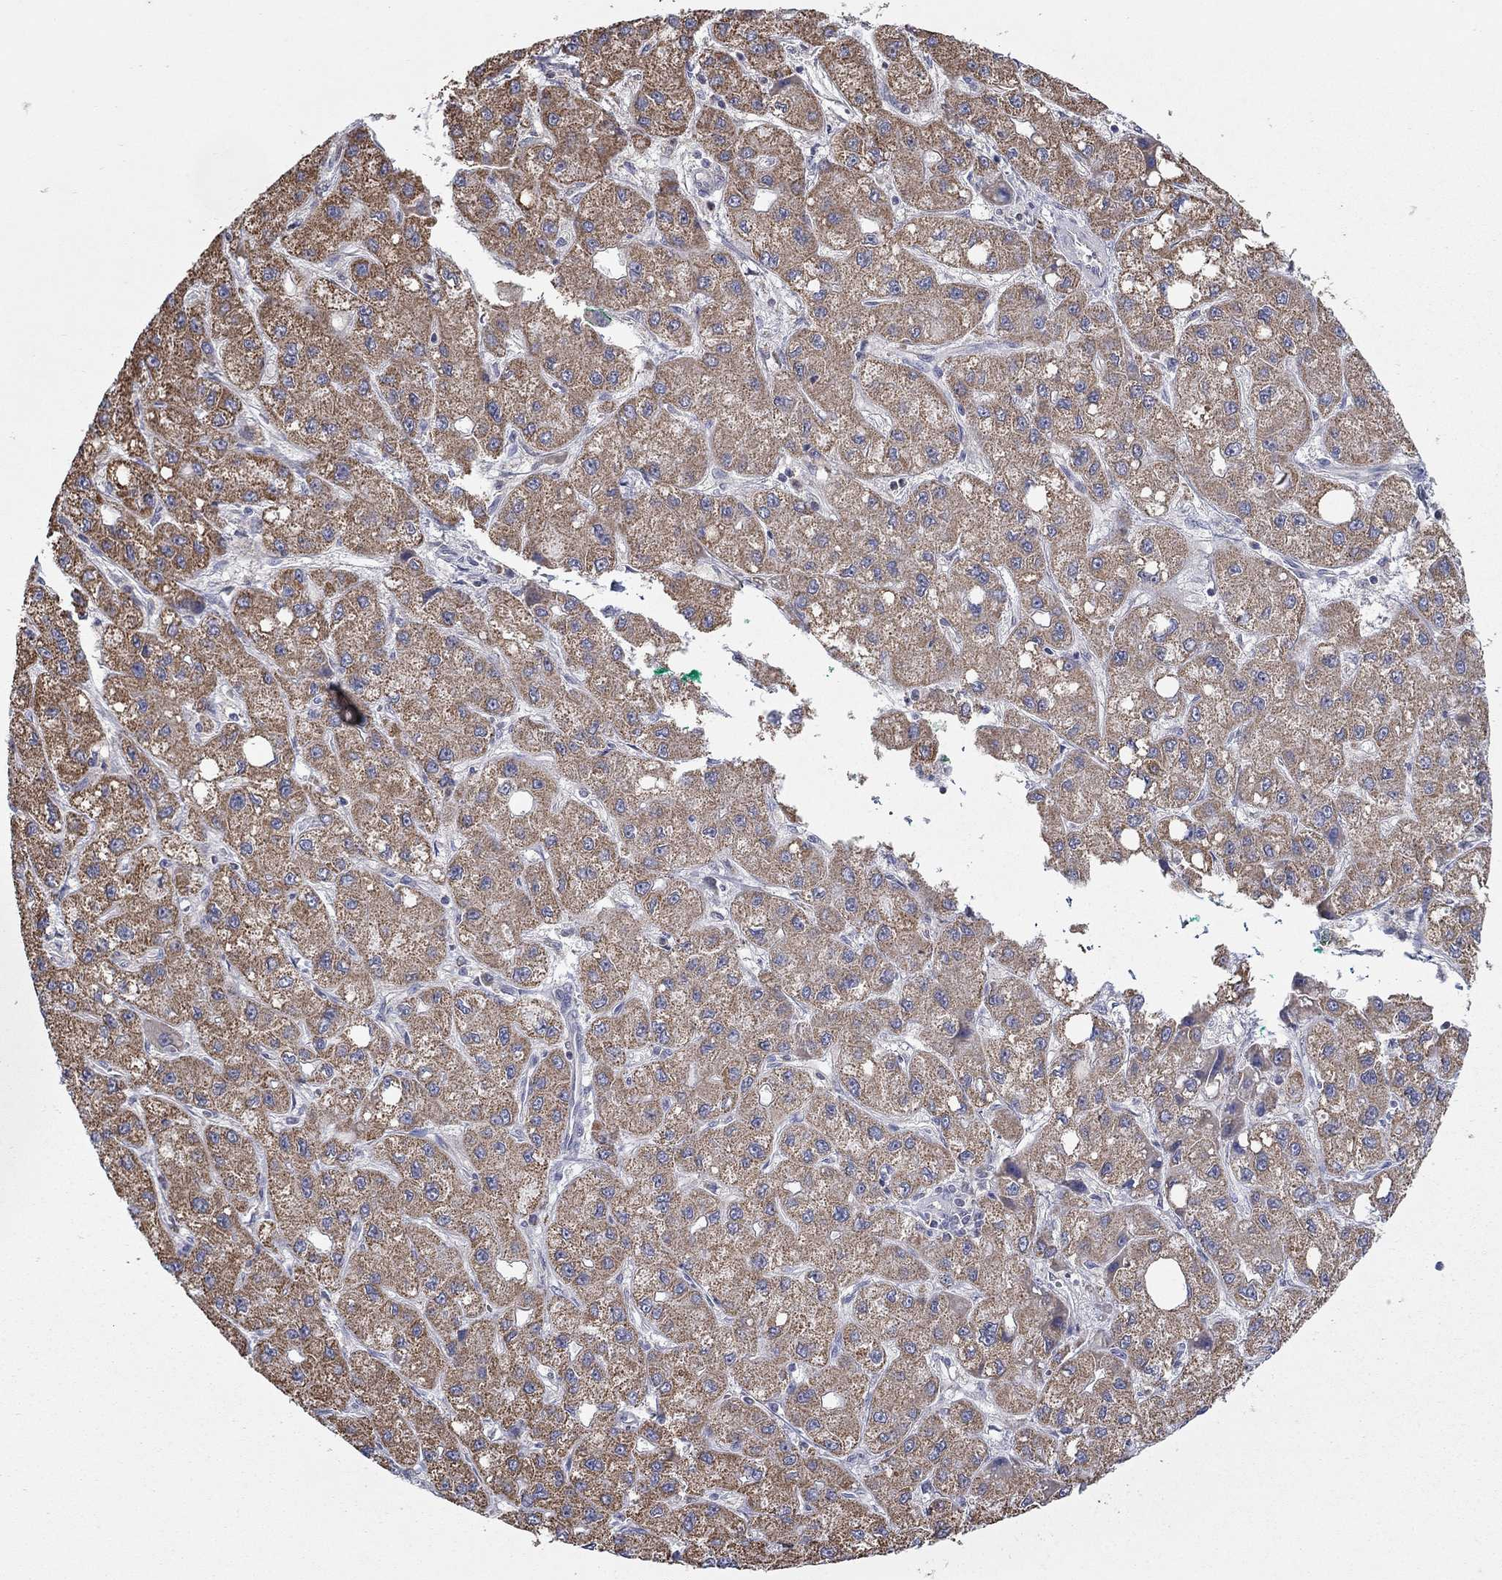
{"staining": {"intensity": "moderate", "quantity": ">75%", "location": "cytoplasmic/membranous"}, "tissue": "liver cancer", "cell_type": "Tumor cells", "image_type": "cancer", "snomed": [{"axis": "morphology", "description": "Carcinoma, Hepatocellular, NOS"}, {"axis": "topography", "description": "Liver"}], "caption": "Protein staining demonstrates moderate cytoplasmic/membranous staining in approximately >75% of tumor cells in hepatocellular carcinoma (liver). Nuclei are stained in blue.", "gene": "HPS5", "patient": {"sex": "male", "age": 73}}